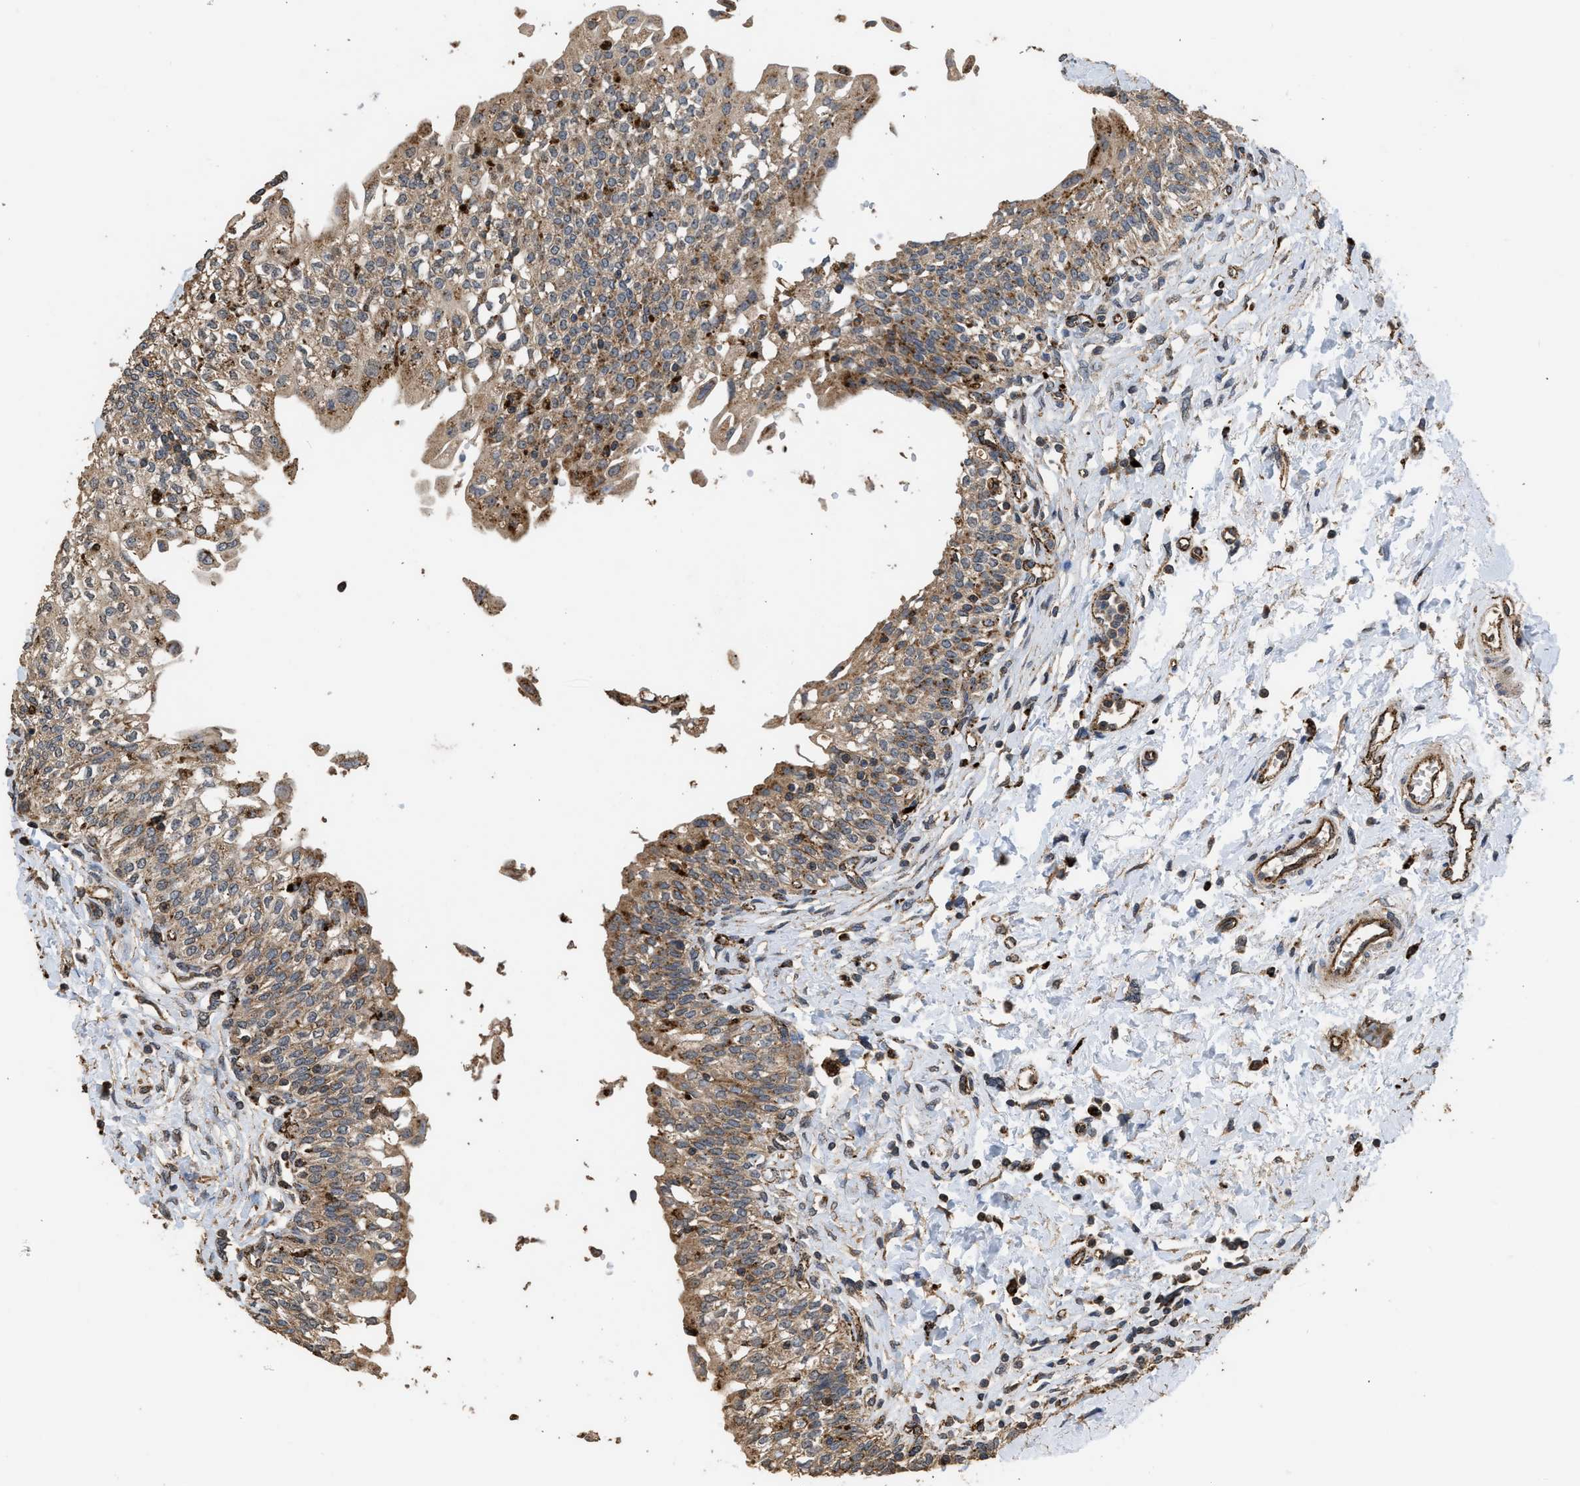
{"staining": {"intensity": "moderate", "quantity": ">75%", "location": "cytoplasmic/membranous"}, "tissue": "urinary bladder", "cell_type": "Urothelial cells", "image_type": "normal", "snomed": [{"axis": "morphology", "description": "Normal tissue, NOS"}, {"axis": "topography", "description": "Urinary bladder"}], "caption": "A brown stain highlights moderate cytoplasmic/membranous positivity of a protein in urothelial cells of unremarkable urinary bladder.", "gene": "CTSV", "patient": {"sex": "male", "age": 55}}